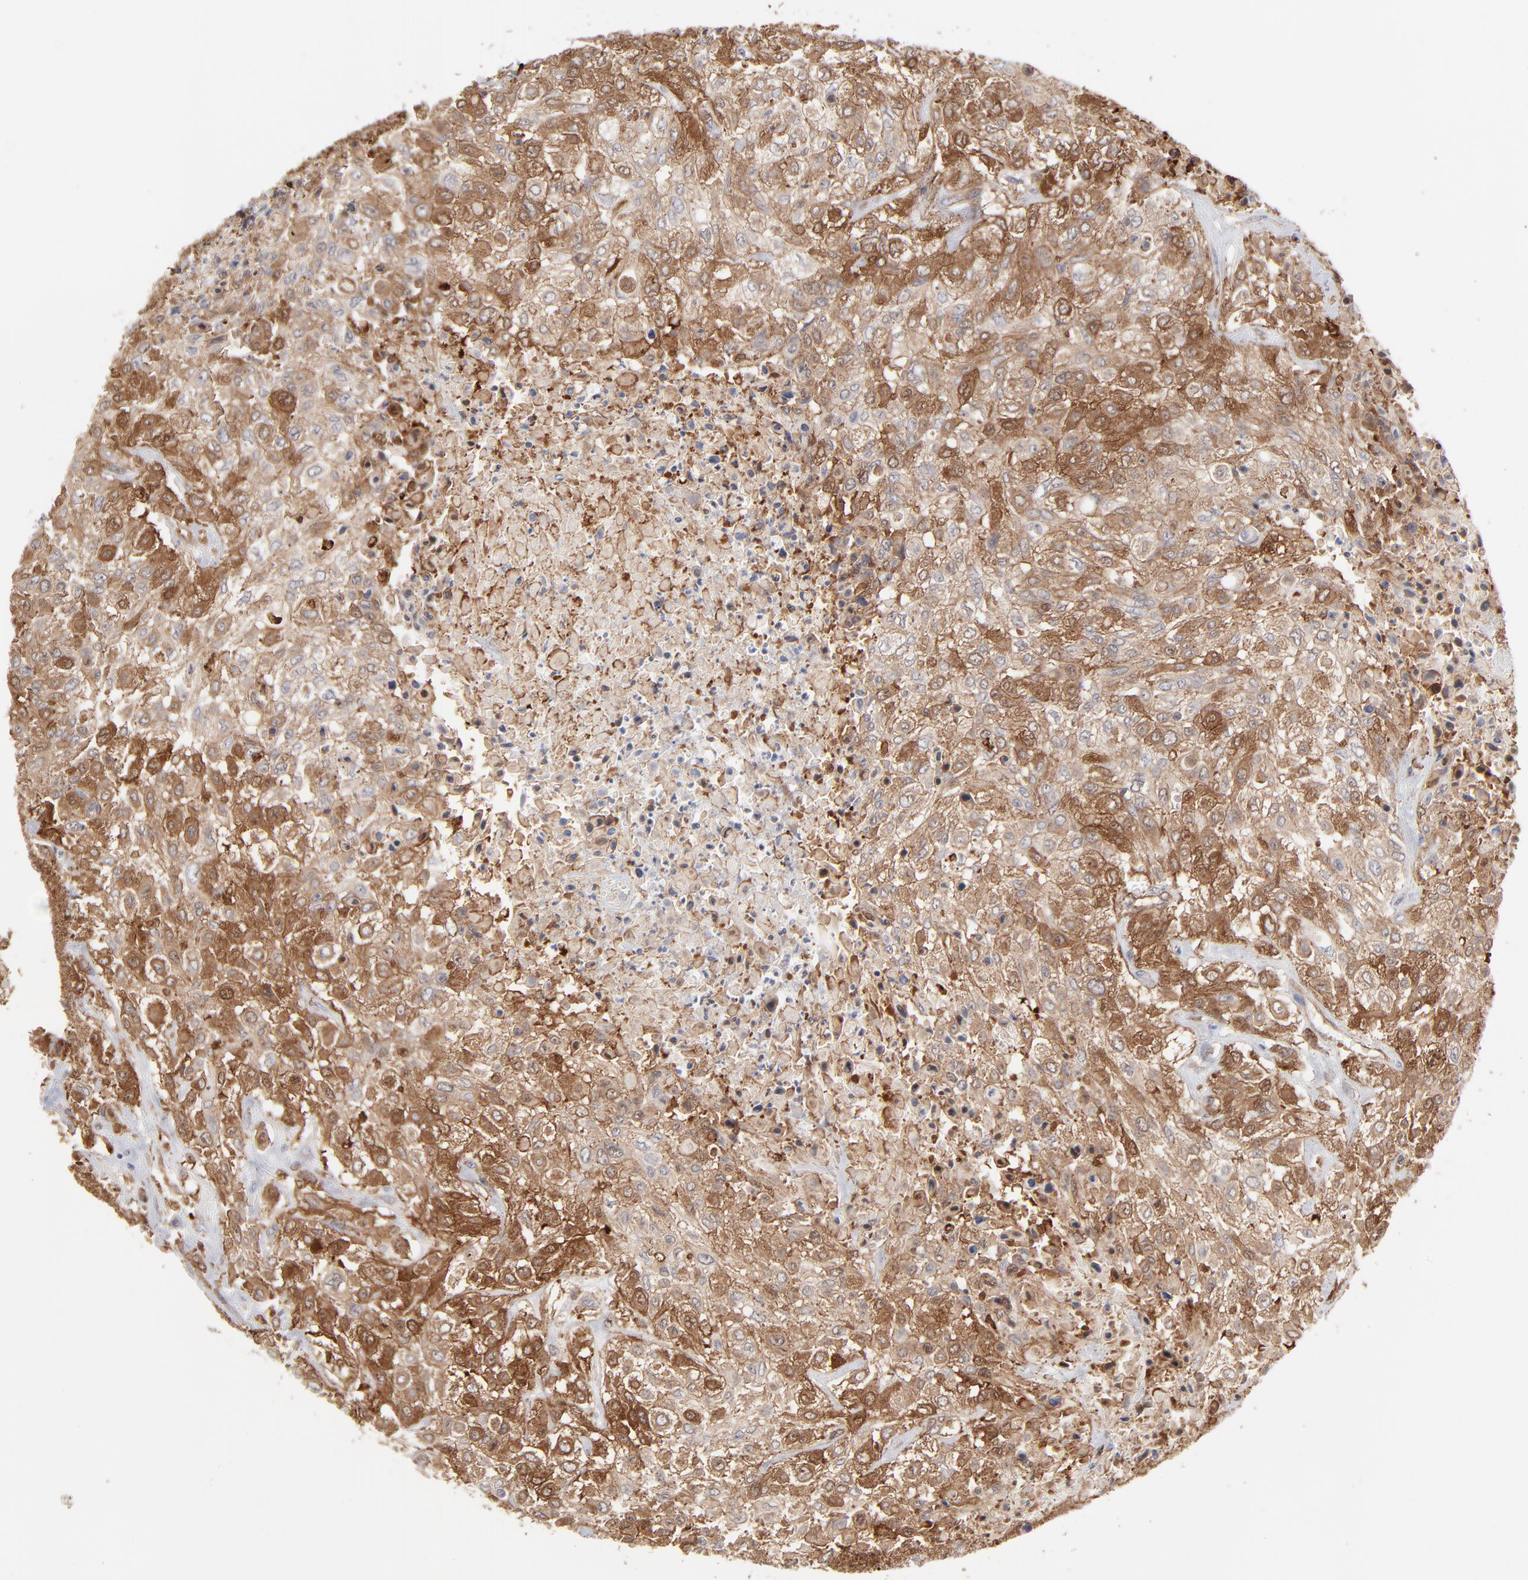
{"staining": {"intensity": "strong", "quantity": ">75%", "location": "cytoplasmic/membranous"}, "tissue": "urothelial cancer", "cell_type": "Tumor cells", "image_type": "cancer", "snomed": [{"axis": "morphology", "description": "Urothelial carcinoma, High grade"}, {"axis": "topography", "description": "Urinary bladder"}], "caption": "Urothelial cancer tissue shows strong cytoplasmic/membranous positivity in approximately >75% of tumor cells", "gene": "PXN", "patient": {"sex": "male", "age": 57}}